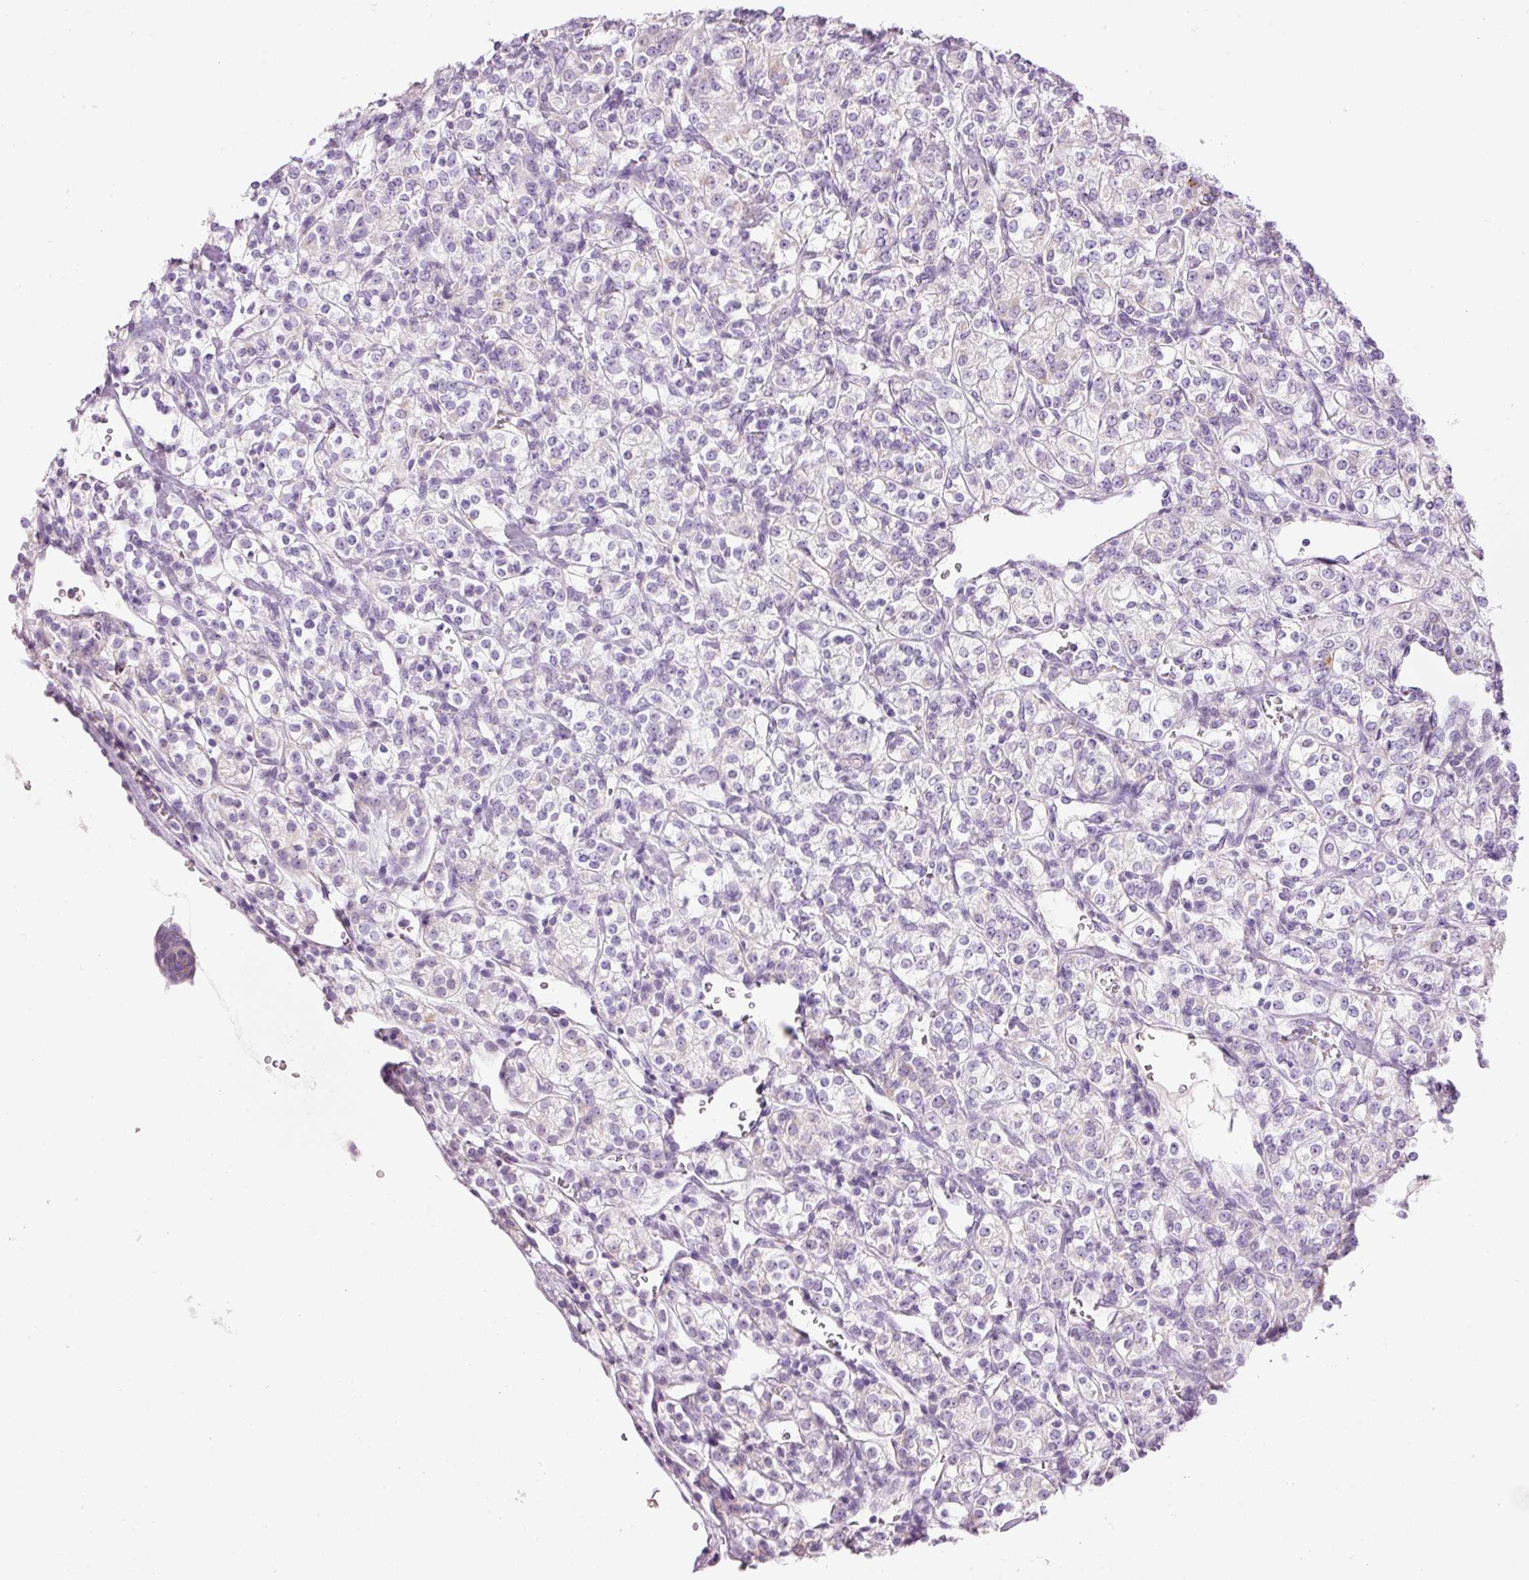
{"staining": {"intensity": "negative", "quantity": "none", "location": "none"}, "tissue": "renal cancer", "cell_type": "Tumor cells", "image_type": "cancer", "snomed": [{"axis": "morphology", "description": "Adenocarcinoma, NOS"}, {"axis": "topography", "description": "Kidney"}], "caption": "Human renal cancer (adenocarcinoma) stained for a protein using immunohistochemistry reveals no staining in tumor cells.", "gene": "CARD16", "patient": {"sex": "male", "age": 77}}